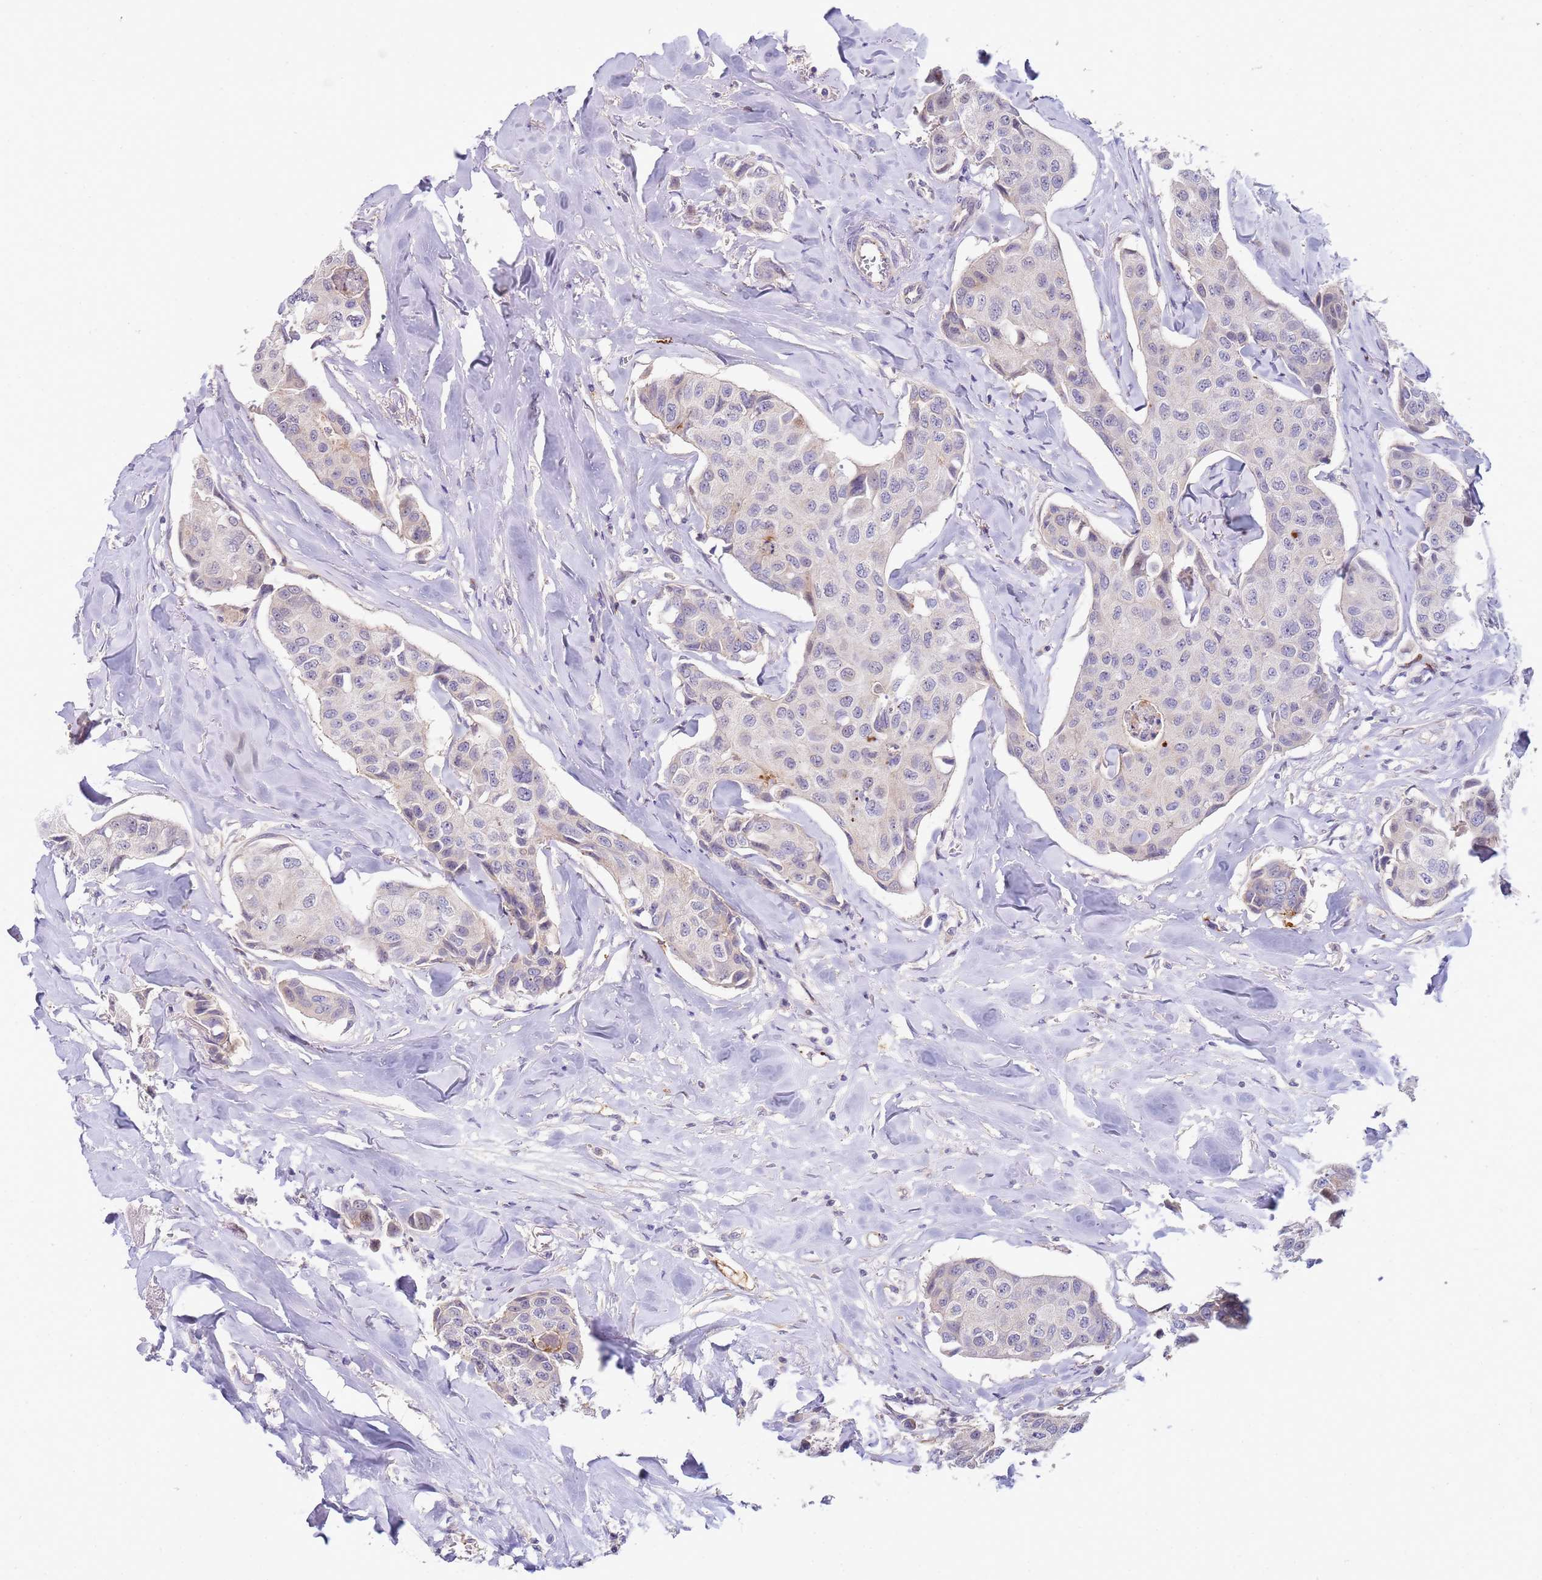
{"staining": {"intensity": "negative", "quantity": "none", "location": "none"}, "tissue": "breast cancer", "cell_type": "Tumor cells", "image_type": "cancer", "snomed": [{"axis": "morphology", "description": "Duct carcinoma"}, {"axis": "topography", "description": "Breast"}], "caption": "This is an IHC image of breast cancer (infiltrating ductal carcinoma). There is no staining in tumor cells.", "gene": "STK25", "patient": {"sex": "female", "age": 80}}